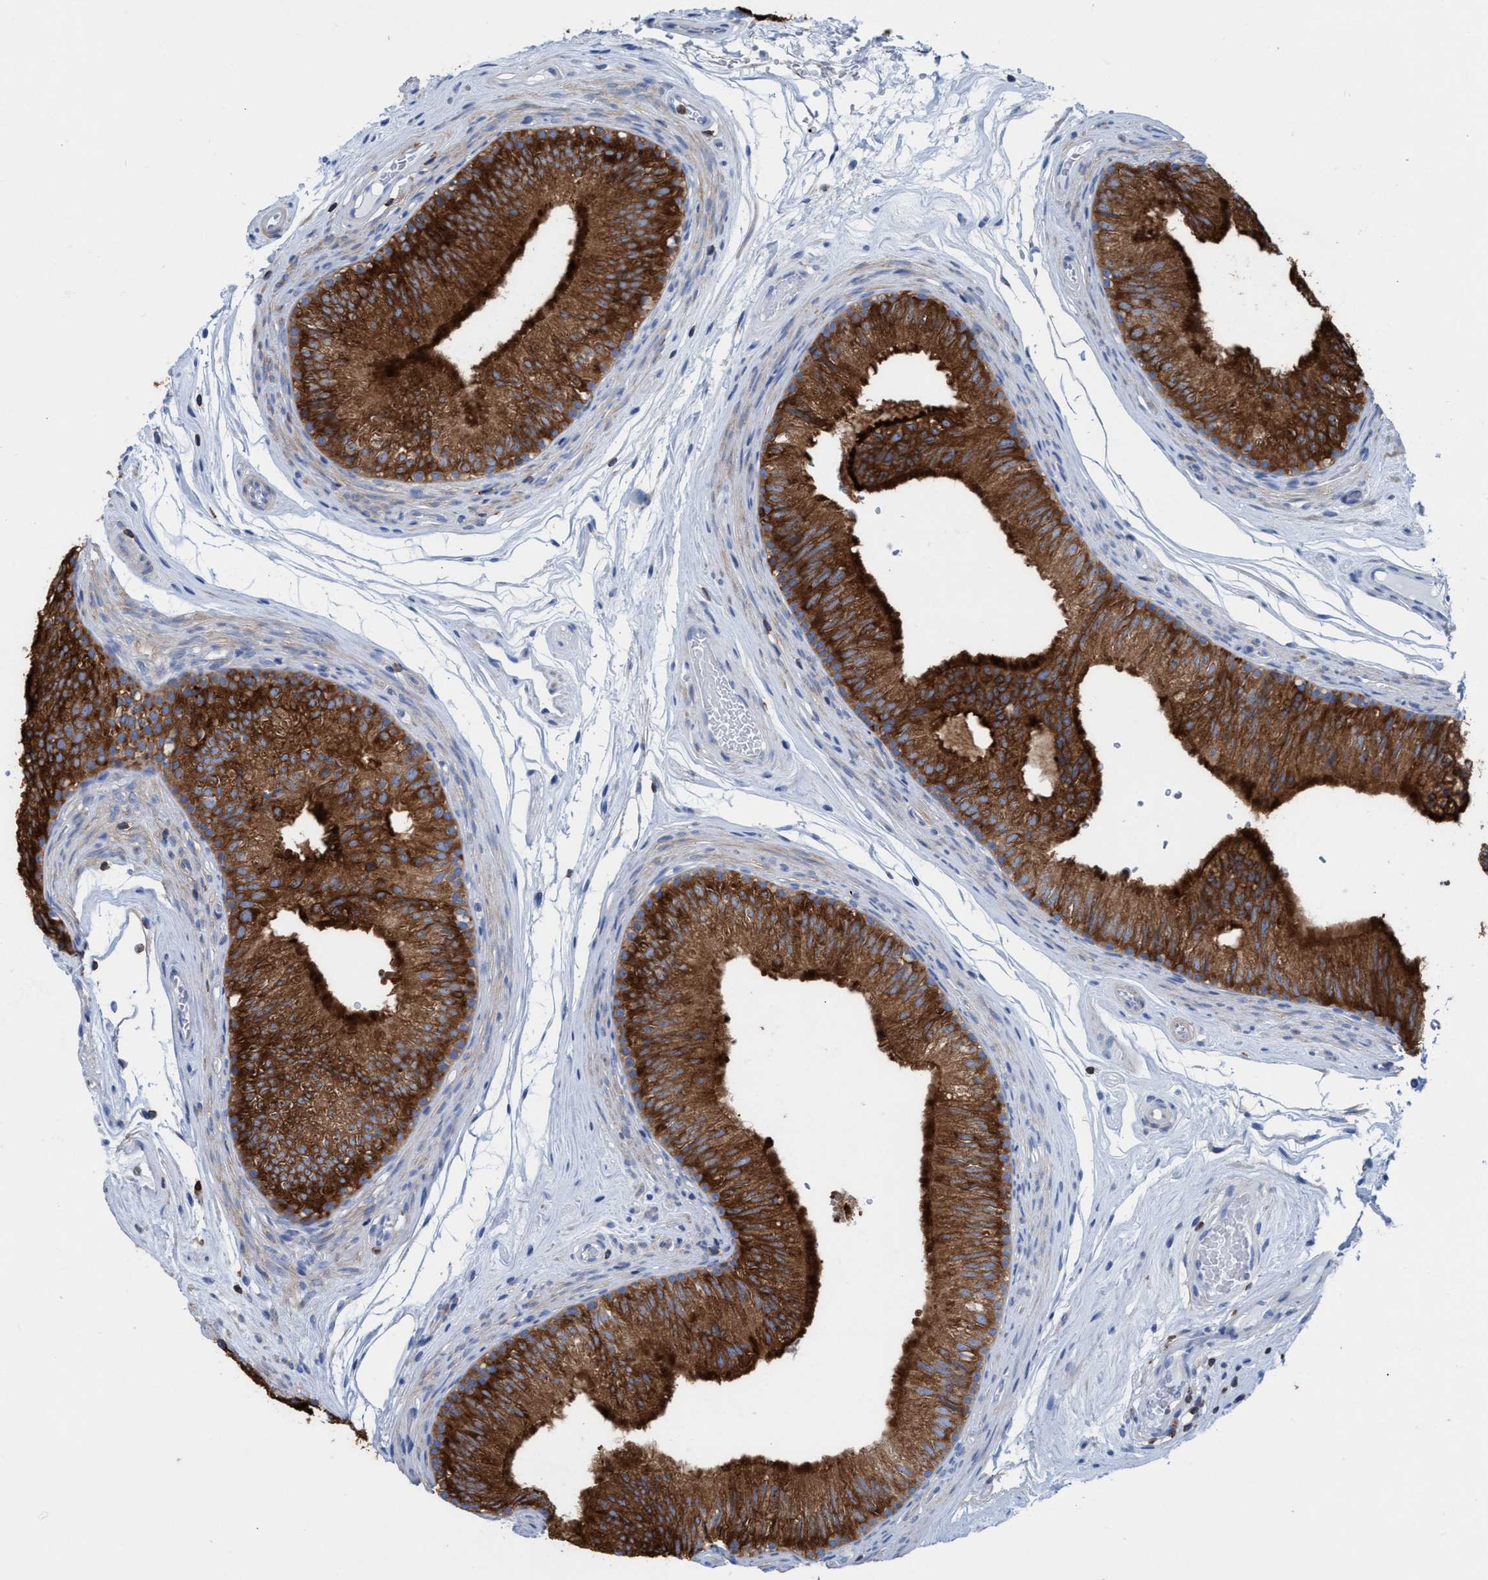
{"staining": {"intensity": "strong", "quantity": ">75%", "location": "cytoplasmic/membranous"}, "tissue": "epididymis", "cell_type": "Glandular cells", "image_type": "normal", "snomed": [{"axis": "morphology", "description": "Normal tissue, NOS"}, {"axis": "topography", "description": "Epididymis"}], "caption": "The micrograph demonstrates immunohistochemical staining of normal epididymis. There is strong cytoplasmic/membranous positivity is identified in approximately >75% of glandular cells. (IHC, brightfield microscopy, high magnification).", "gene": "EZR", "patient": {"sex": "male", "age": 36}}